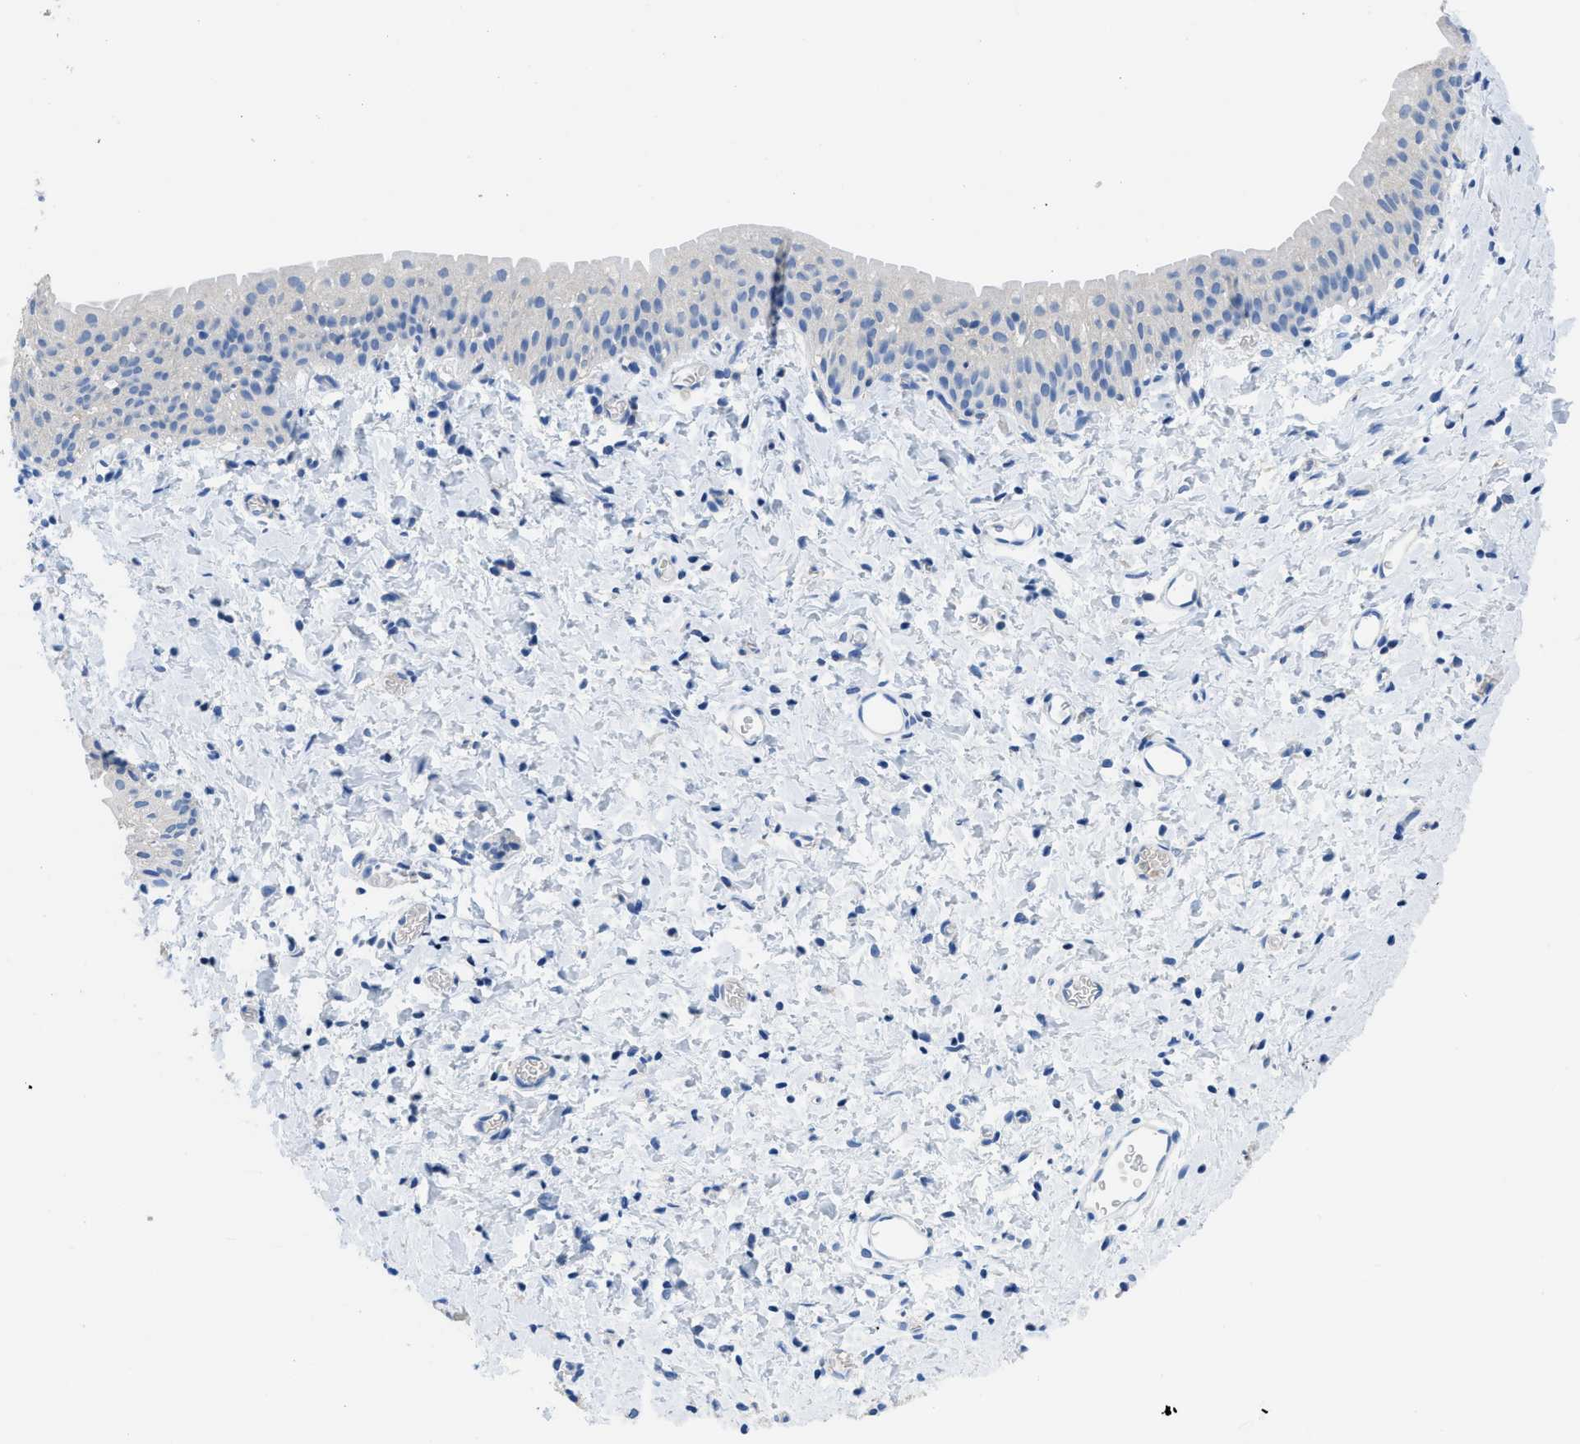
{"staining": {"intensity": "negative", "quantity": "none", "location": "none"}, "tissue": "smooth muscle", "cell_type": "Smooth muscle cells", "image_type": "normal", "snomed": [{"axis": "morphology", "description": "Normal tissue, NOS"}, {"axis": "topography", "description": "Smooth muscle"}], "caption": "Histopathology image shows no significant protein staining in smooth muscle cells of benign smooth muscle. Nuclei are stained in blue.", "gene": "NEB", "patient": {"sex": "male", "age": 16}}